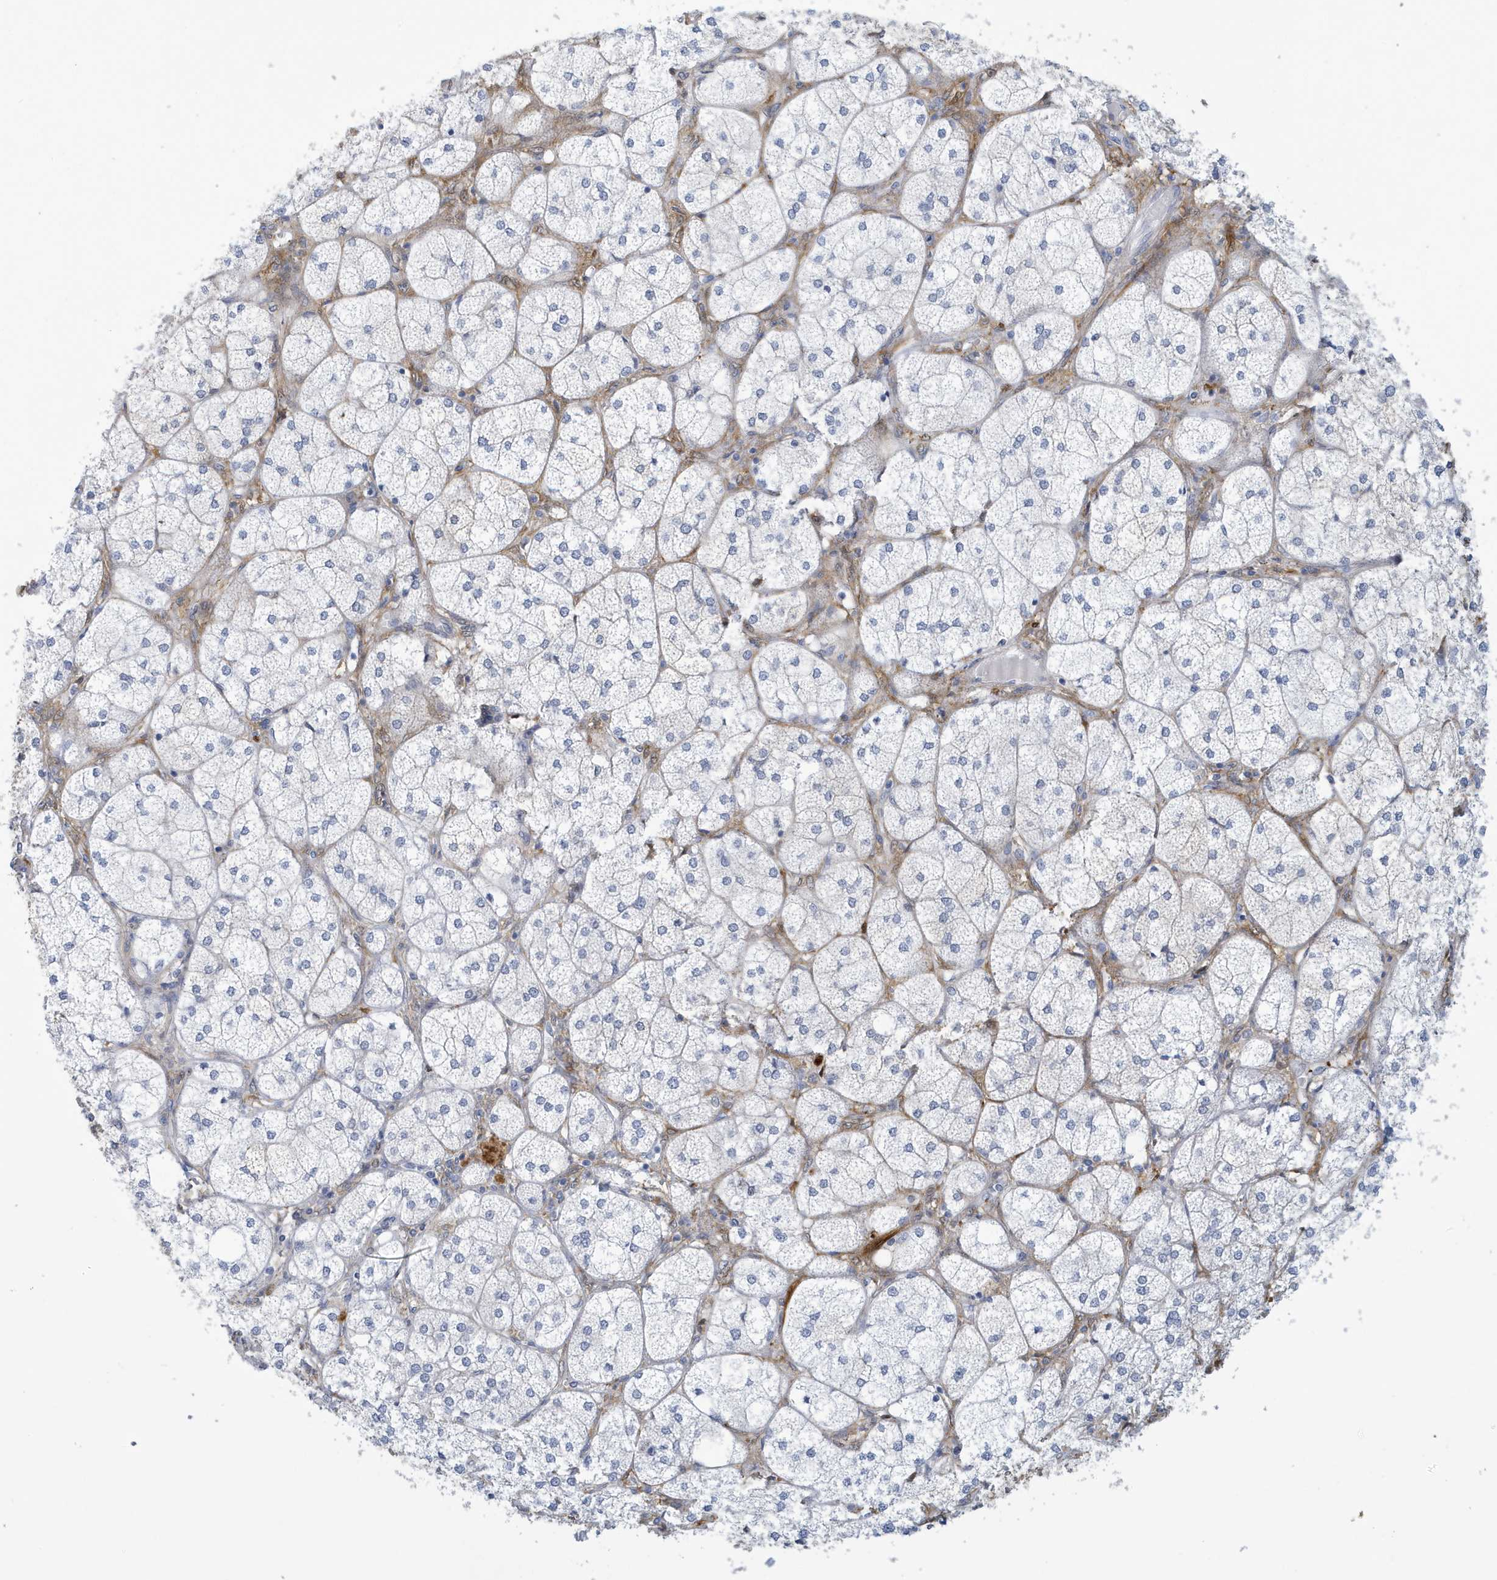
{"staining": {"intensity": "moderate", "quantity": "25%-75%", "location": "cytoplasmic/membranous"}, "tissue": "adrenal gland", "cell_type": "Glandular cells", "image_type": "normal", "snomed": [{"axis": "morphology", "description": "Normal tissue, NOS"}, {"axis": "topography", "description": "Adrenal gland"}], "caption": "A high-resolution image shows immunohistochemistry (IHC) staining of normal adrenal gland, which shows moderate cytoplasmic/membranous expression in about 25%-75% of glandular cells.", "gene": "VTA1", "patient": {"sex": "female", "age": 61}}